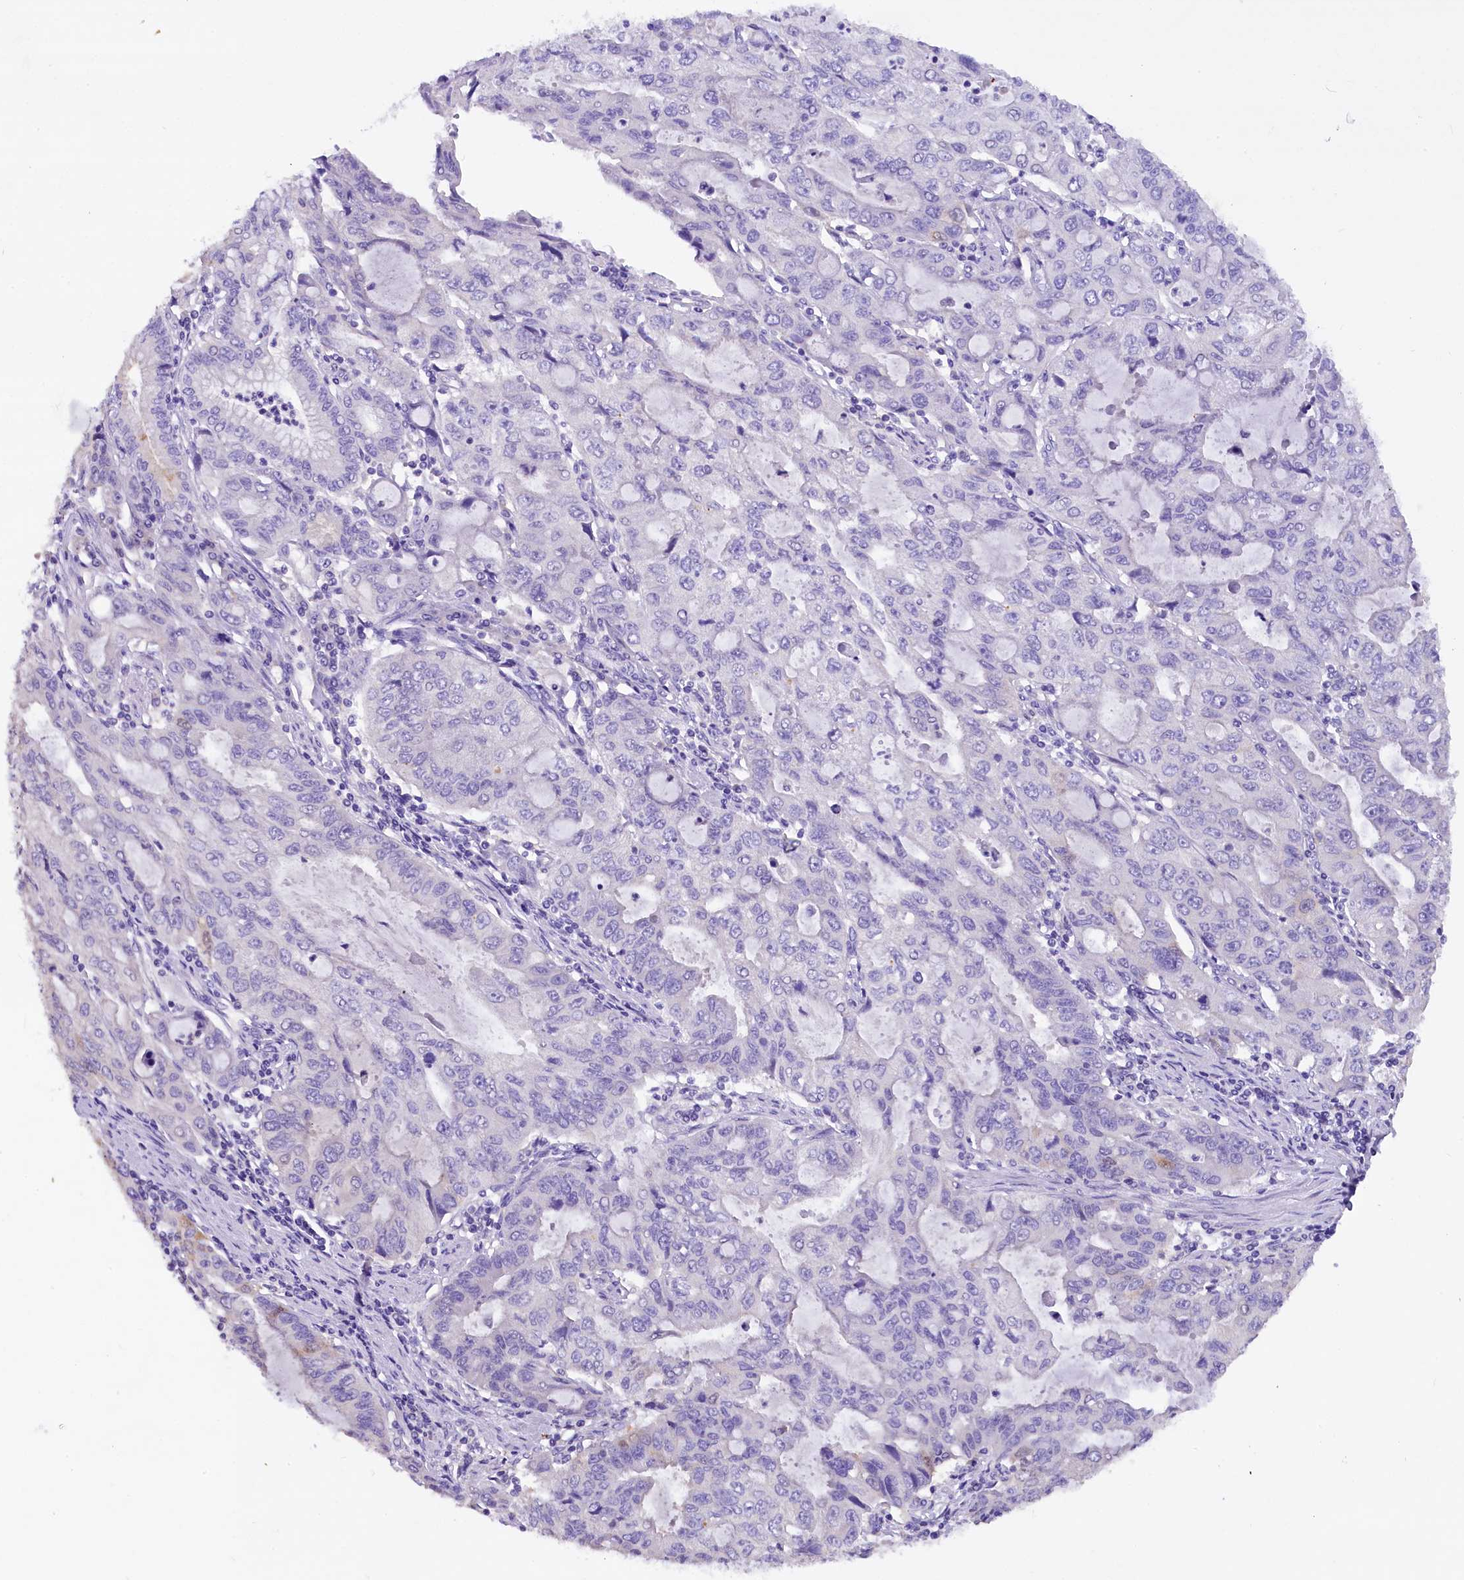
{"staining": {"intensity": "negative", "quantity": "none", "location": "none"}, "tissue": "stomach cancer", "cell_type": "Tumor cells", "image_type": "cancer", "snomed": [{"axis": "morphology", "description": "Adenocarcinoma, NOS"}, {"axis": "topography", "description": "Stomach, upper"}], "caption": "High power microscopy micrograph of an immunohistochemistry (IHC) photomicrograph of stomach adenocarcinoma, revealing no significant staining in tumor cells.", "gene": "AP3B2", "patient": {"sex": "female", "age": 52}}